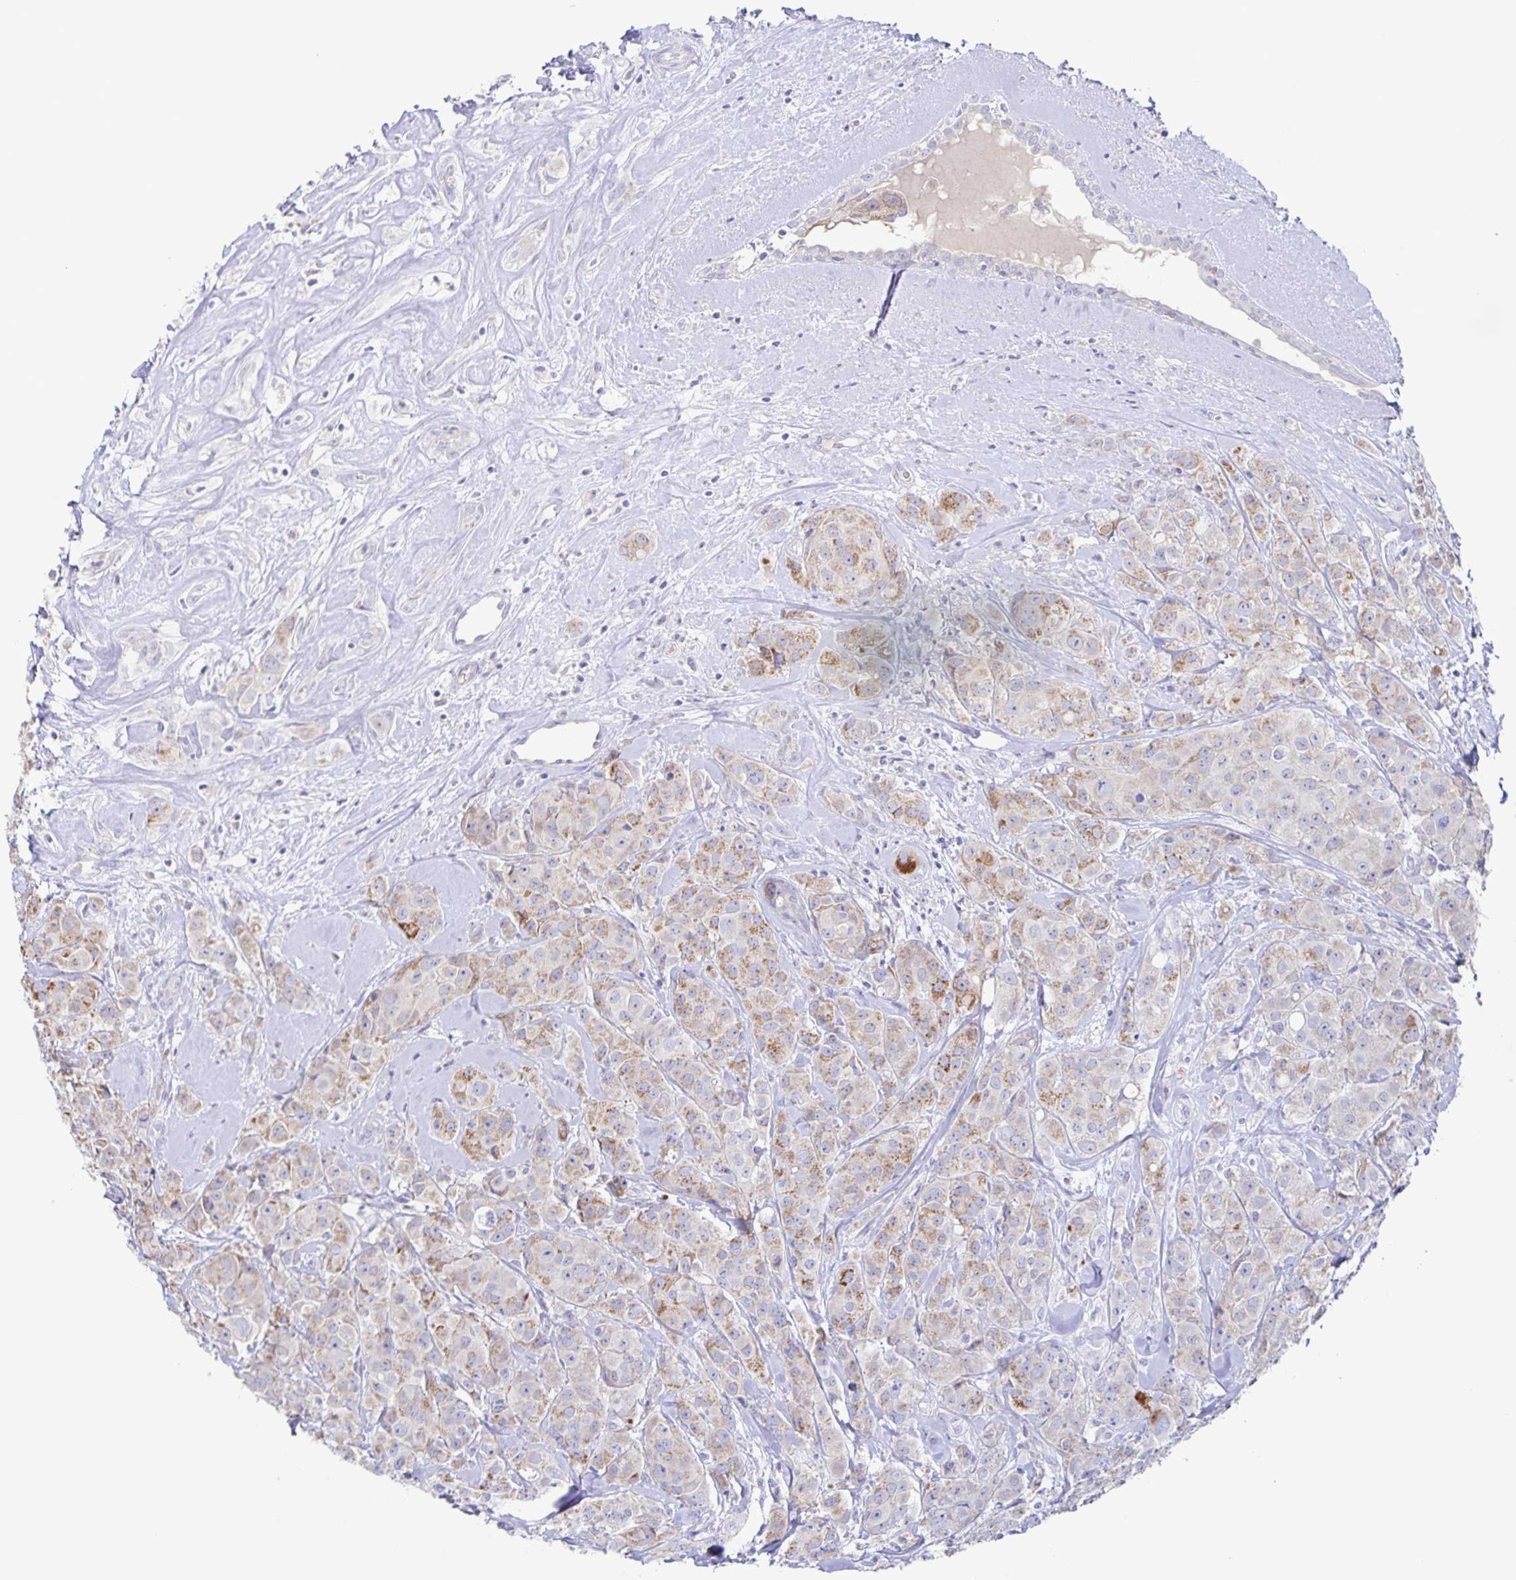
{"staining": {"intensity": "moderate", "quantity": "<25%", "location": "cytoplasmic/membranous"}, "tissue": "breast cancer", "cell_type": "Tumor cells", "image_type": "cancer", "snomed": [{"axis": "morphology", "description": "Normal tissue, NOS"}, {"axis": "morphology", "description": "Duct carcinoma"}, {"axis": "topography", "description": "Breast"}], "caption": "Immunohistochemistry of human breast invasive ductal carcinoma exhibits low levels of moderate cytoplasmic/membranous expression in about <25% of tumor cells. The staining was performed using DAB to visualize the protein expression in brown, while the nuclei were stained in blue with hematoxylin (Magnification: 20x).", "gene": "RPL36A", "patient": {"sex": "female", "age": 43}}